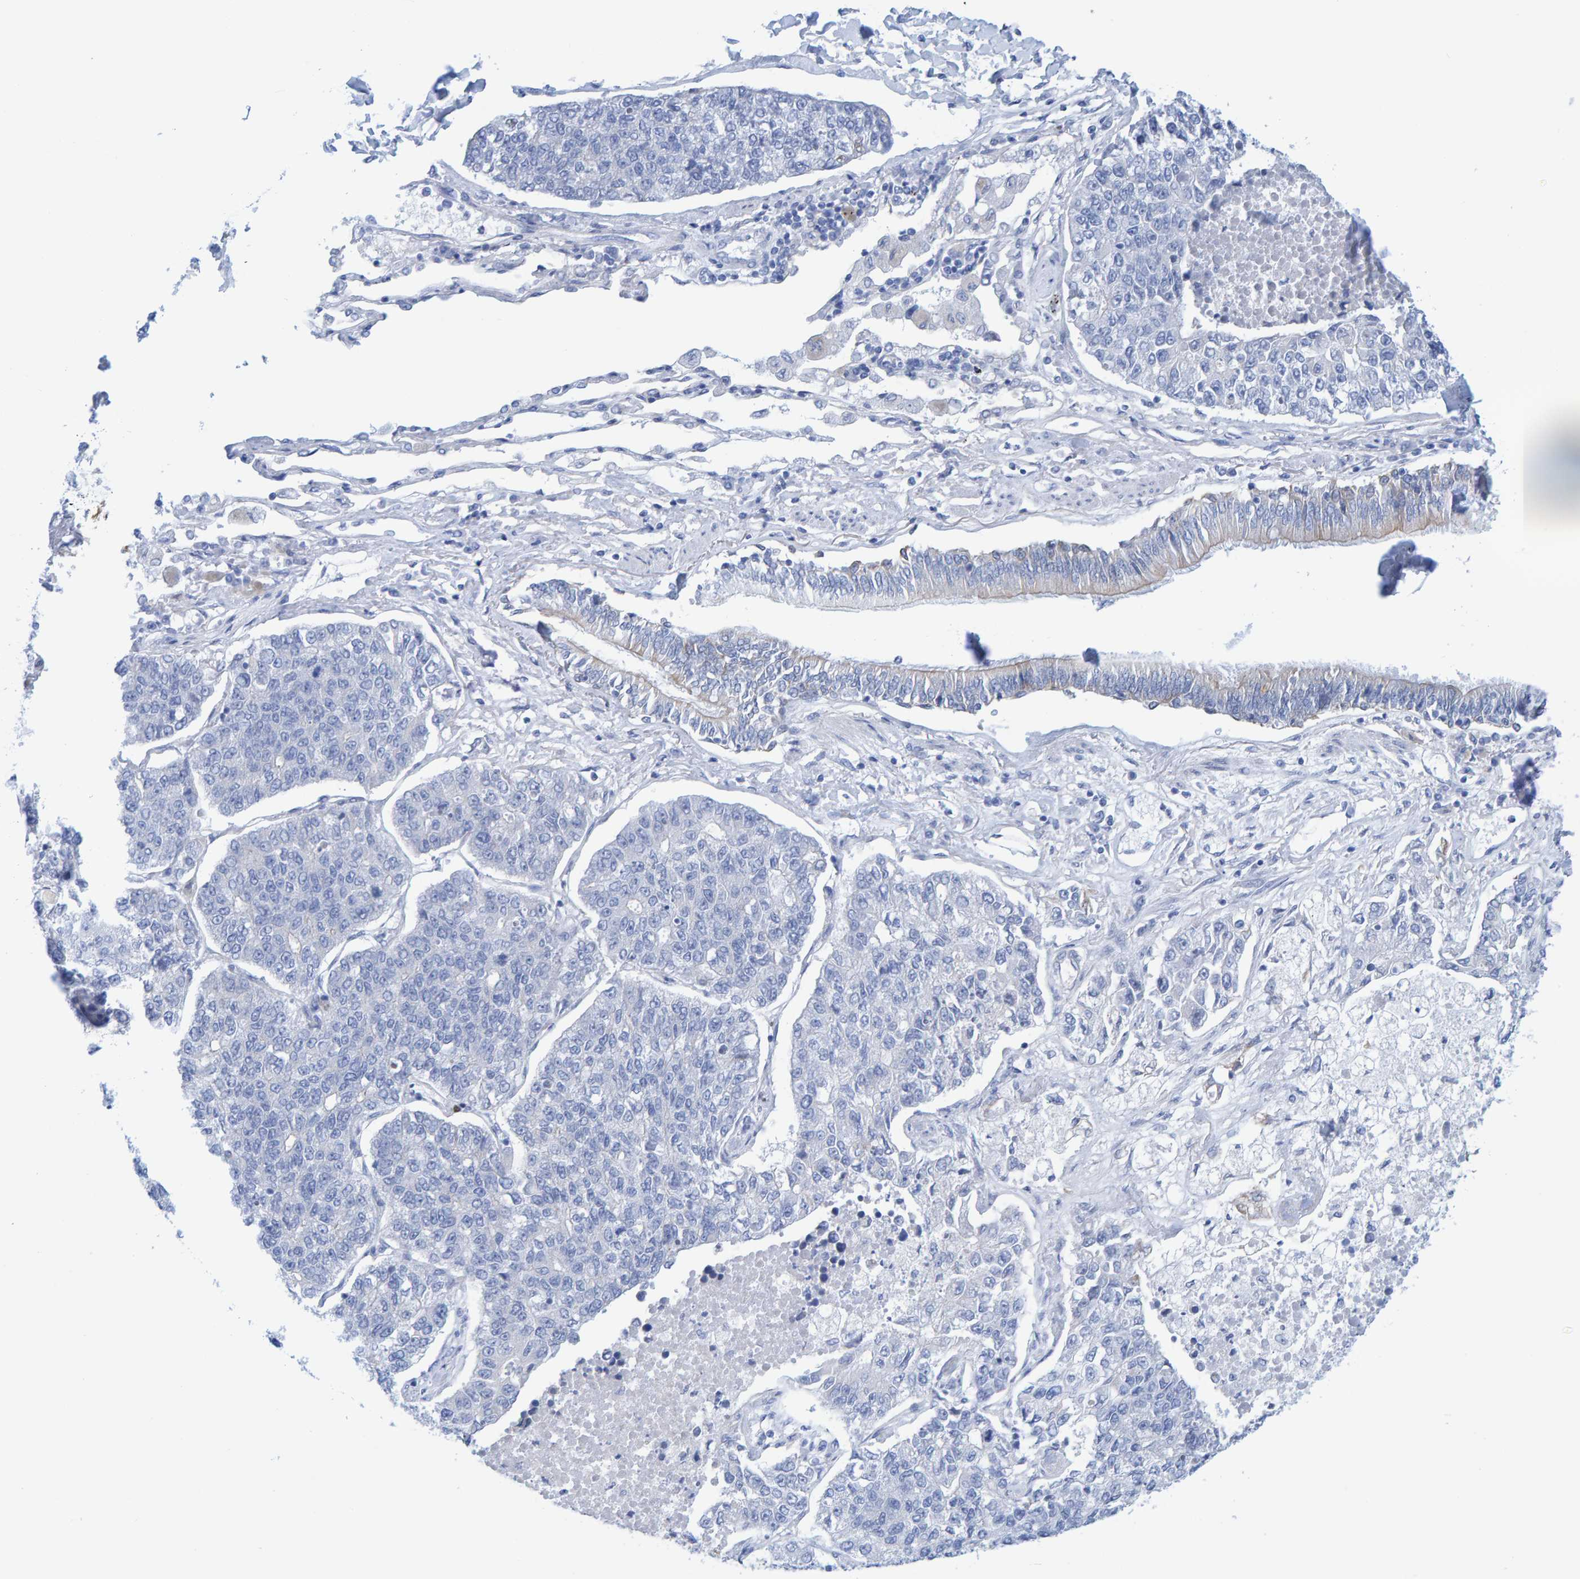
{"staining": {"intensity": "negative", "quantity": "none", "location": "none"}, "tissue": "lung cancer", "cell_type": "Tumor cells", "image_type": "cancer", "snomed": [{"axis": "morphology", "description": "Adenocarcinoma, NOS"}, {"axis": "topography", "description": "Lung"}], "caption": "A photomicrograph of human lung cancer (adenocarcinoma) is negative for staining in tumor cells.", "gene": "JAKMIP3", "patient": {"sex": "male", "age": 49}}